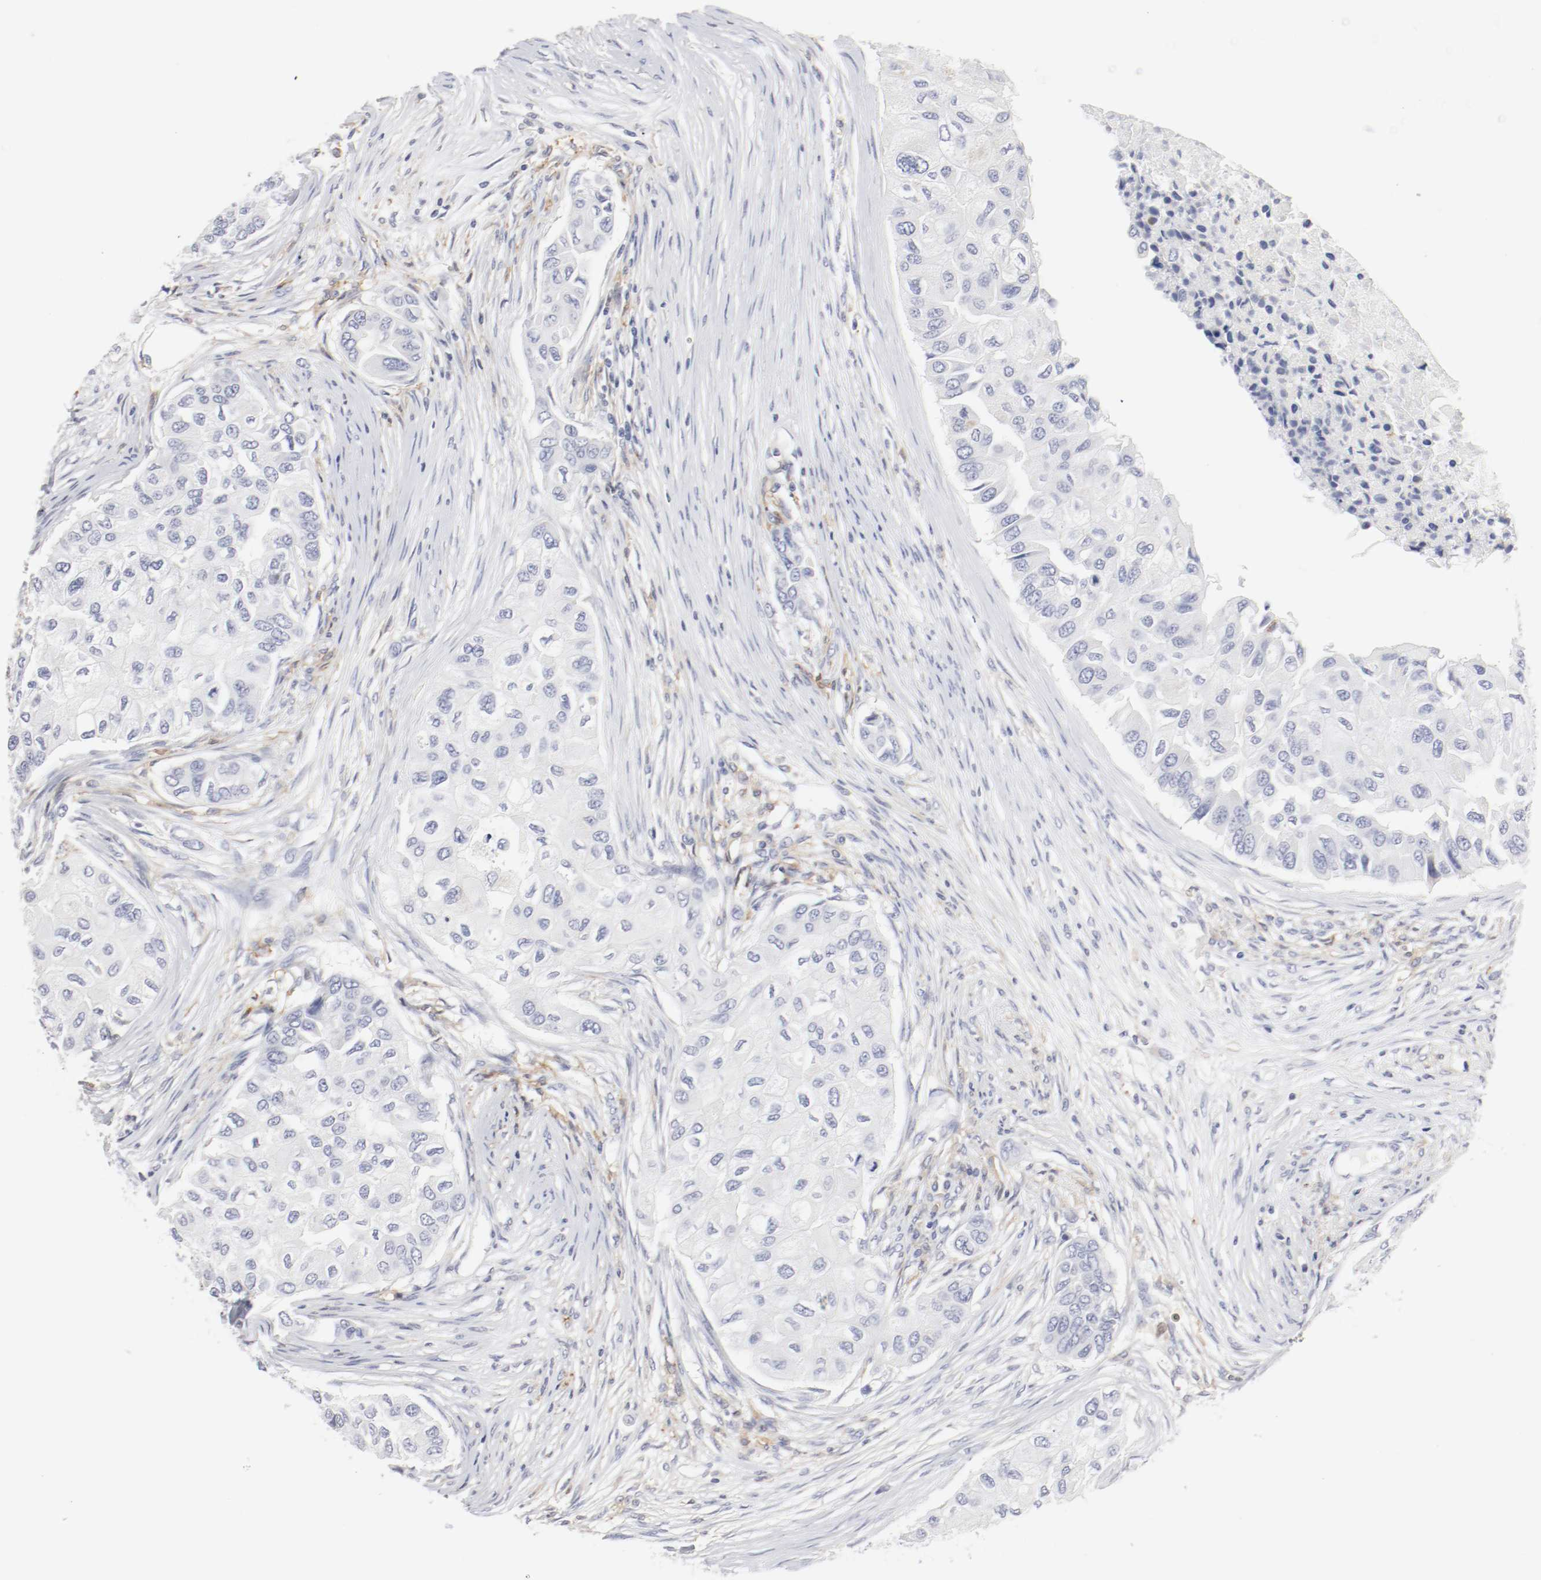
{"staining": {"intensity": "negative", "quantity": "none", "location": "none"}, "tissue": "breast cancer", "cell_type": "Tumor cells", "image_type": "cancer", "snomed": [{"axis": "morphology", "description": "Normal tissue, NOS"}, {"axis": "morphology", "description": "Duct carcinoma"}, {"axis": "topography", "description": "Breast"}], "caption": "A histopathology image of breast cancer stained for a protein exhibits no brown staining in tumor cells.", "gene": "ITGAX", "patient": {"sex": "female", "age": 49}}